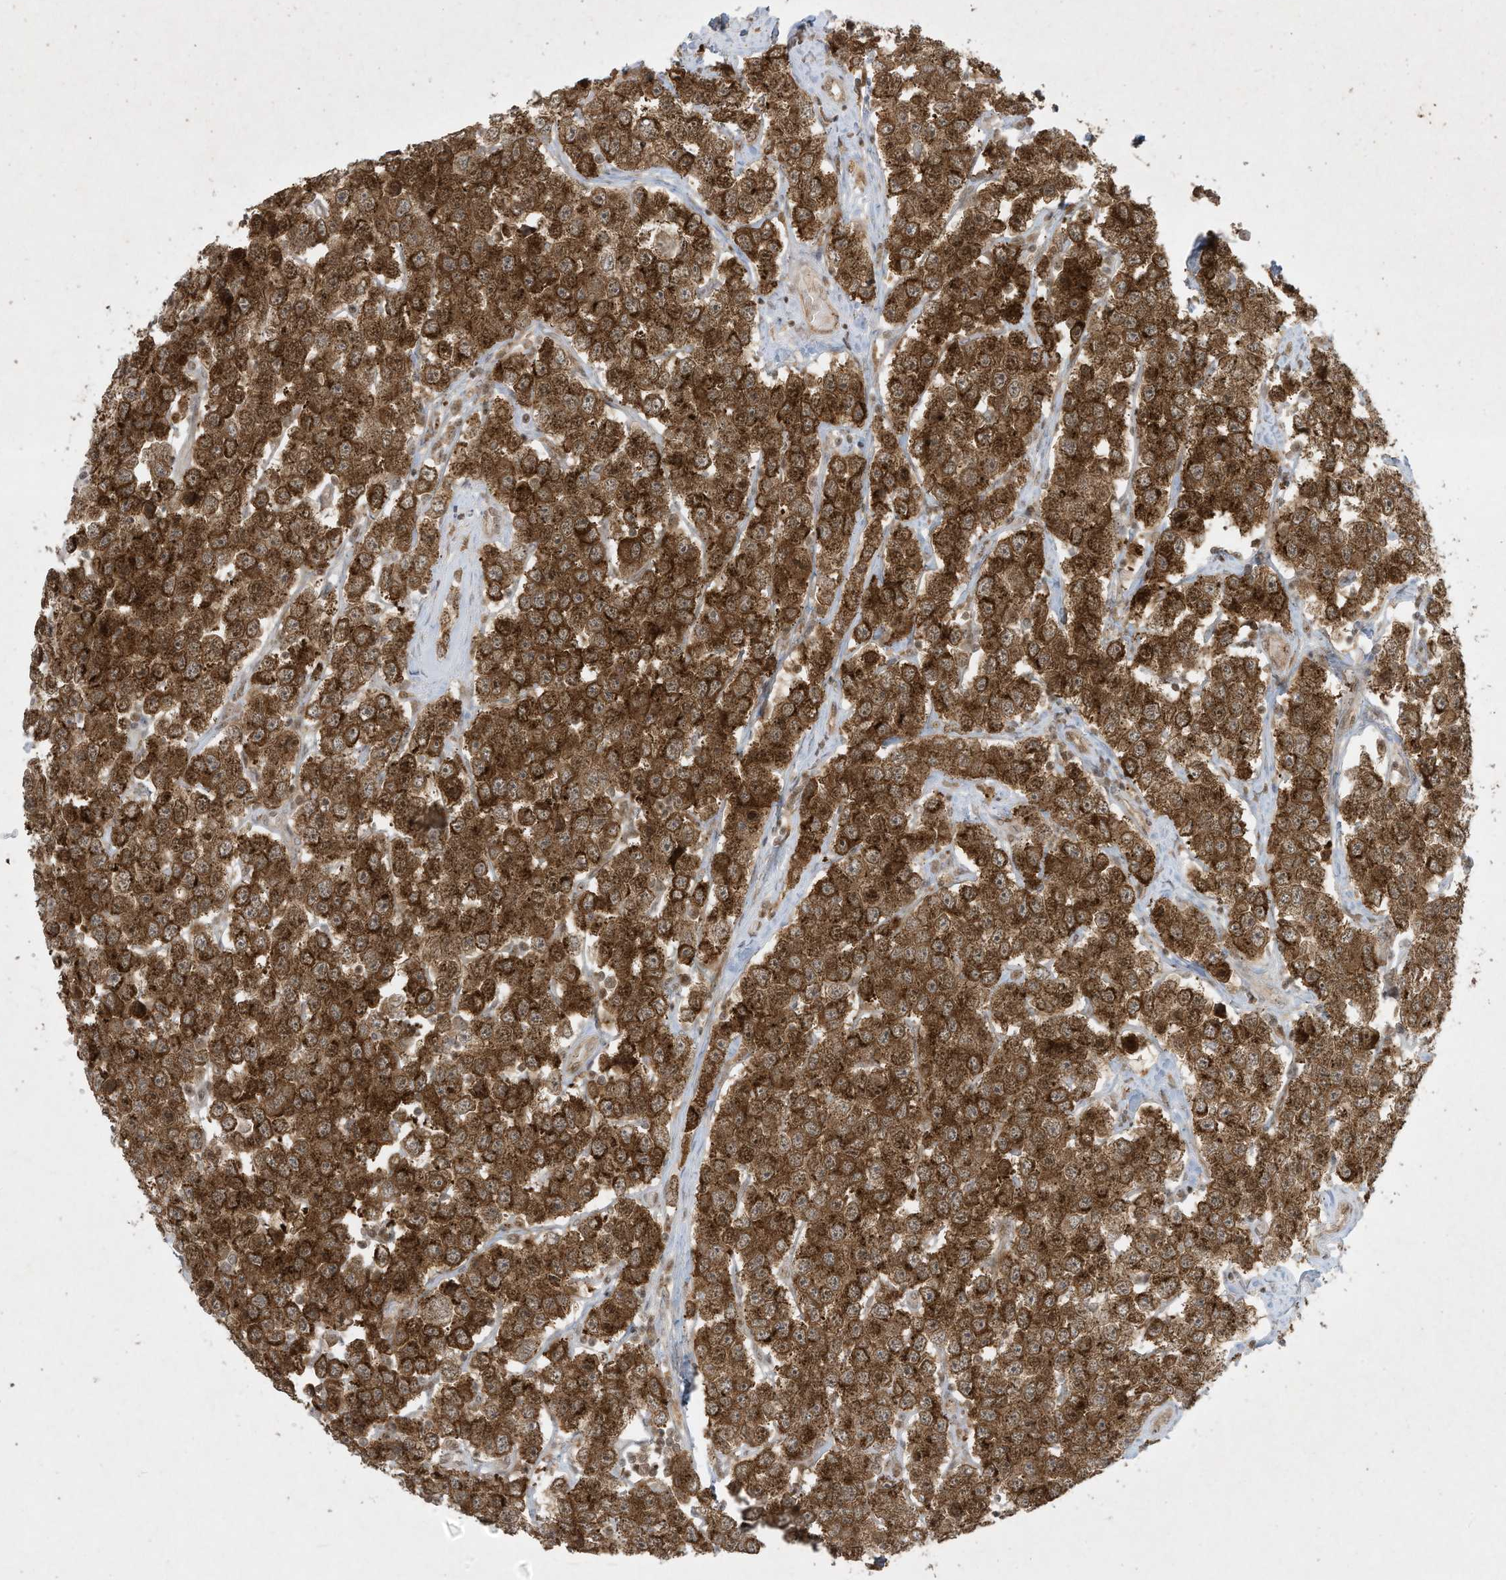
{"staining": {"intensity": "strong", "quantity": ">75%", "location": "cytoplasmic/membranous"}, "tissue": "testis cancer", "cell_type": "Tumor cells", "image_type": "cancer", "snomed": [{"axis": "morphology", "description": "Seminoma, NOS"}, {"axis": "topography", "description": "Testis"}], "caption": "Immunohistochemistry (IHC) histopathology image of neoplastic tissue: human testis cancer stained using immunohistochemistry (IHC) shows high levels of strong protein expression localized specifically in the cytoplasmic/membranous of tumor cells, appearing as a cytoplasmic/membranous brown color.", "gene": "CERT1", "patient": {"sex": "male", "age": 28}}